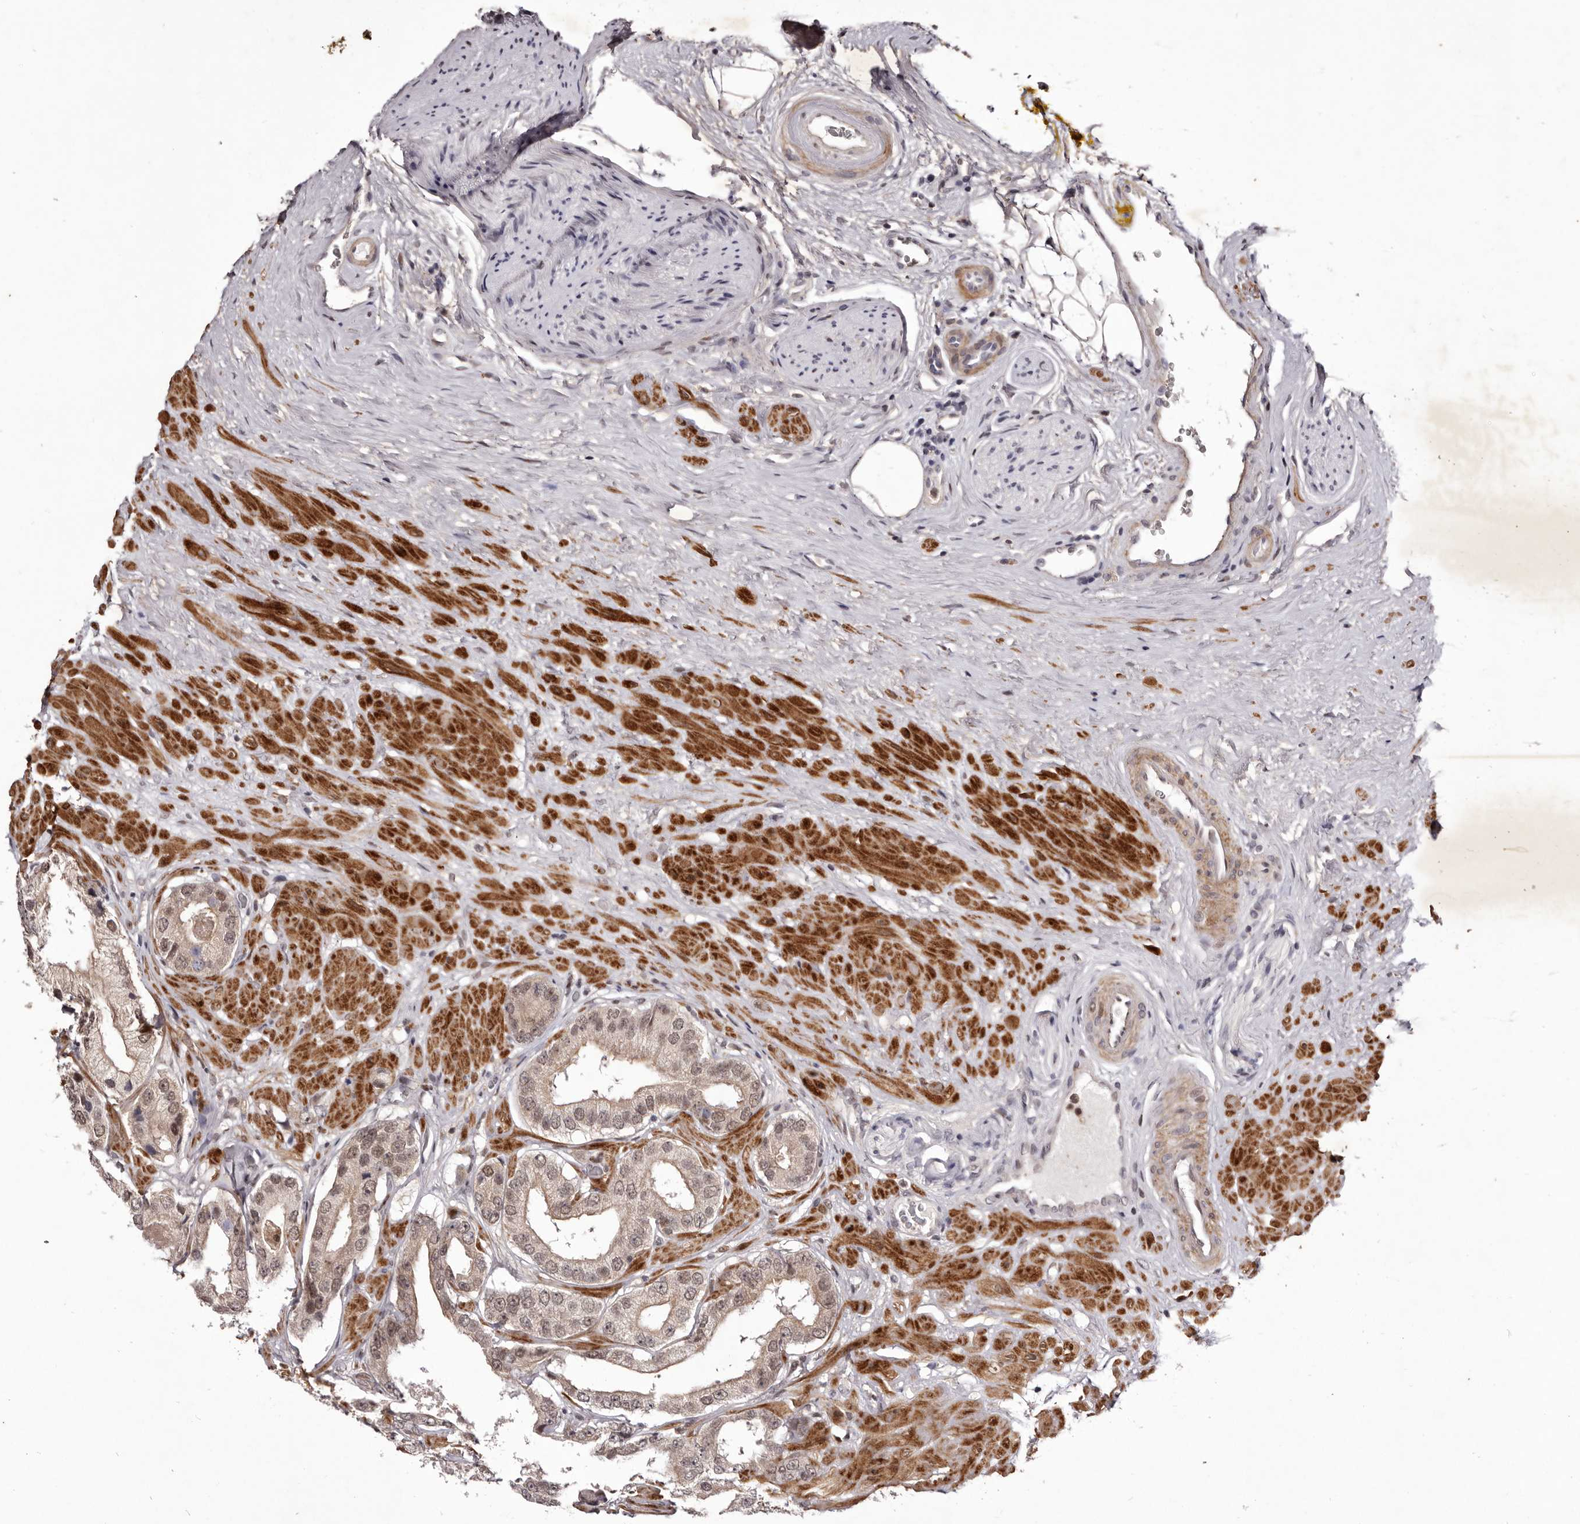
{"staining": {"intensity": "weak", "quantity": ">75%", "location": "nuclear"}, "tissue": "prostate cancer", "cell_type": "Tumor cells", "image_type": "cancer", "snomed": [{"axis": "morphology", "description": "Adenocarcinoma, High grade"}, {"axis": "topography", "description": "Prostate"}], "caption": "IHC staining of high-grade adenocarcinoma (prostate), which shows low levels of weak nuclear staining in approximately >75% of tumor cells indicating weak nuclear protein staining. The staining was performed using DAB (brown) for protein detection and nuclei were counterstained in hematoxylin (blue).", "gene": "FBXO5", "patient": {"sex": "male", "age": 59}}